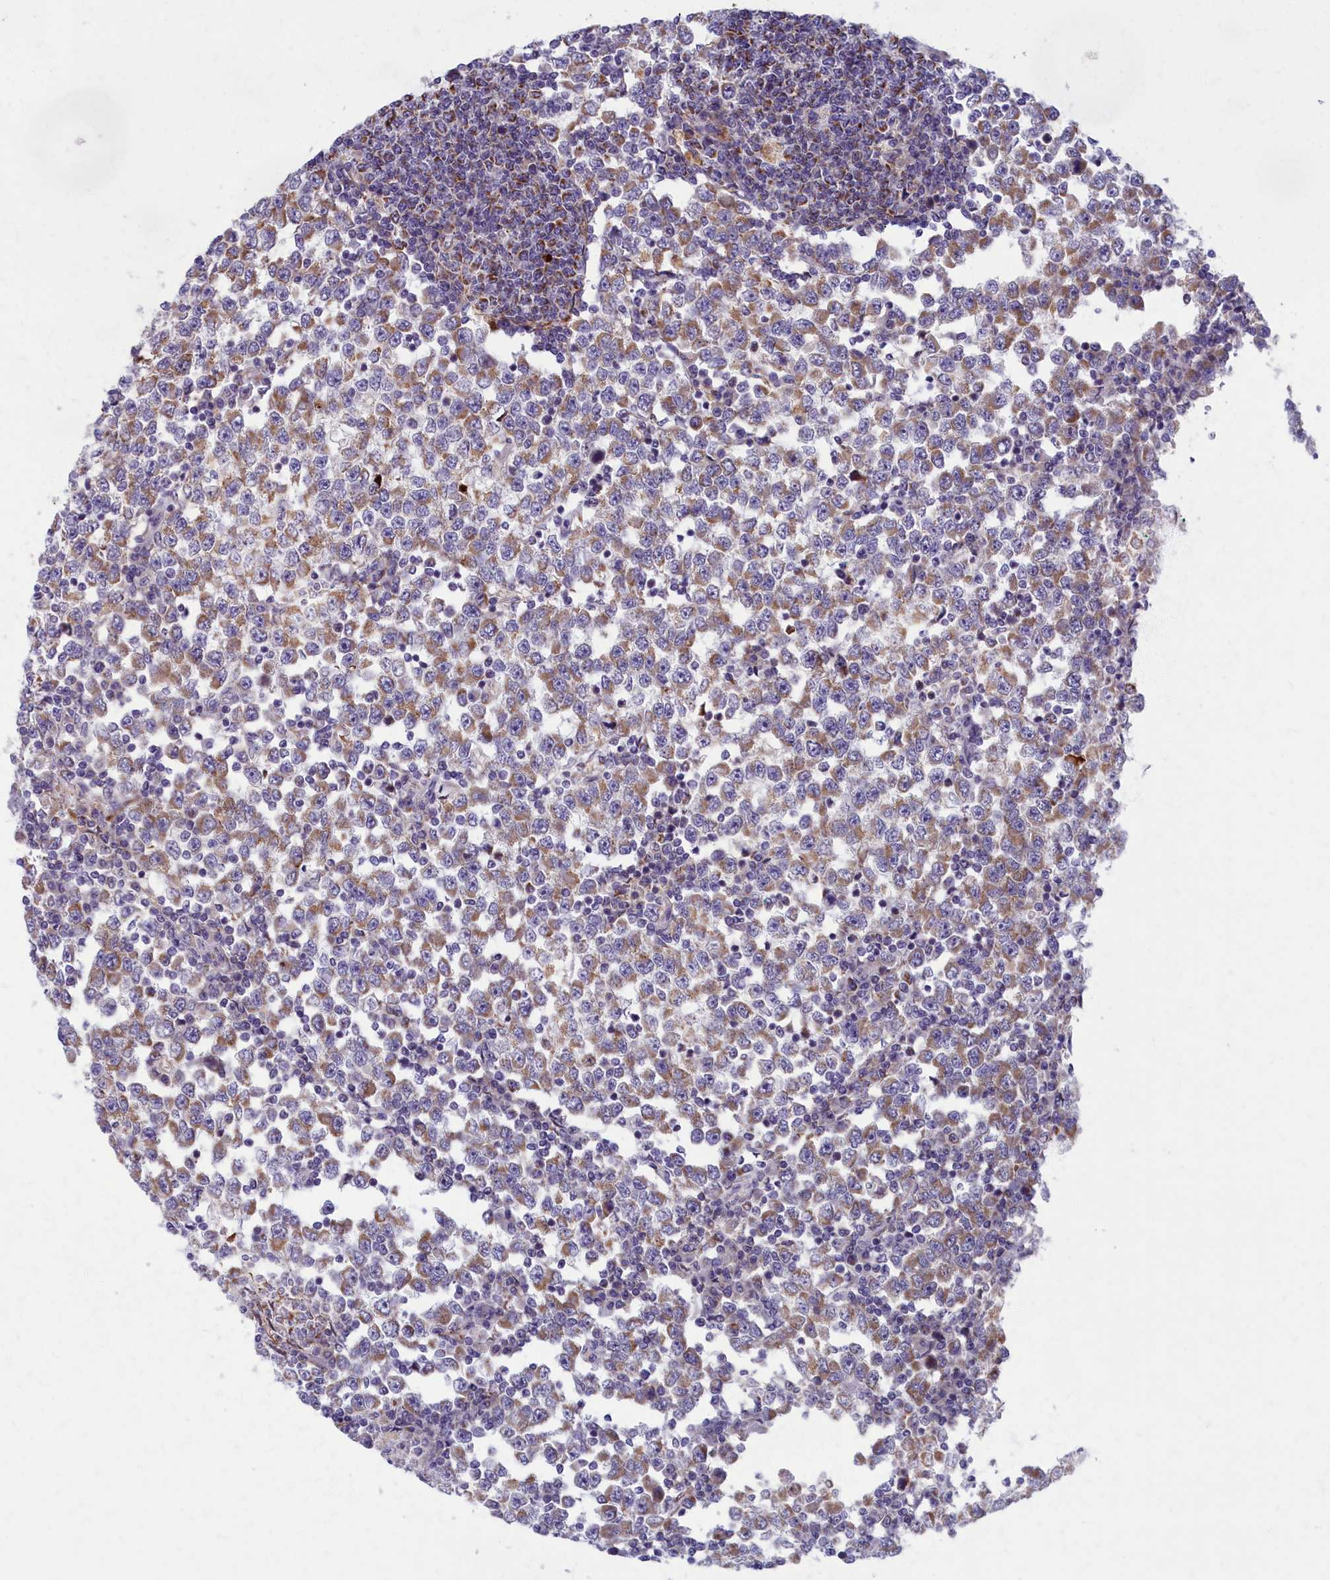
{"staining": {"intensity": "moderate", "quantity": ">75%", "location": "cytoplasmic/membranous"}, "tissue": "testis cancer", "cell_type": "Tumor cells", "image_type": "cancer", "snomed": [{"axis": "morphology", "description": "Seminoma, NOS"}, {"axis": "topography", "description": "Testis"}], "caption": "An immunohistochemistry photomicrograph of tumor tissue is shown. Protein staining in brown labels moderate cytoplasmic/membranous positivity in testis cancer (seminoma) within tumor cells.", "gene": "MRPS25", "patient": {"sex": "male", "age": 65}}